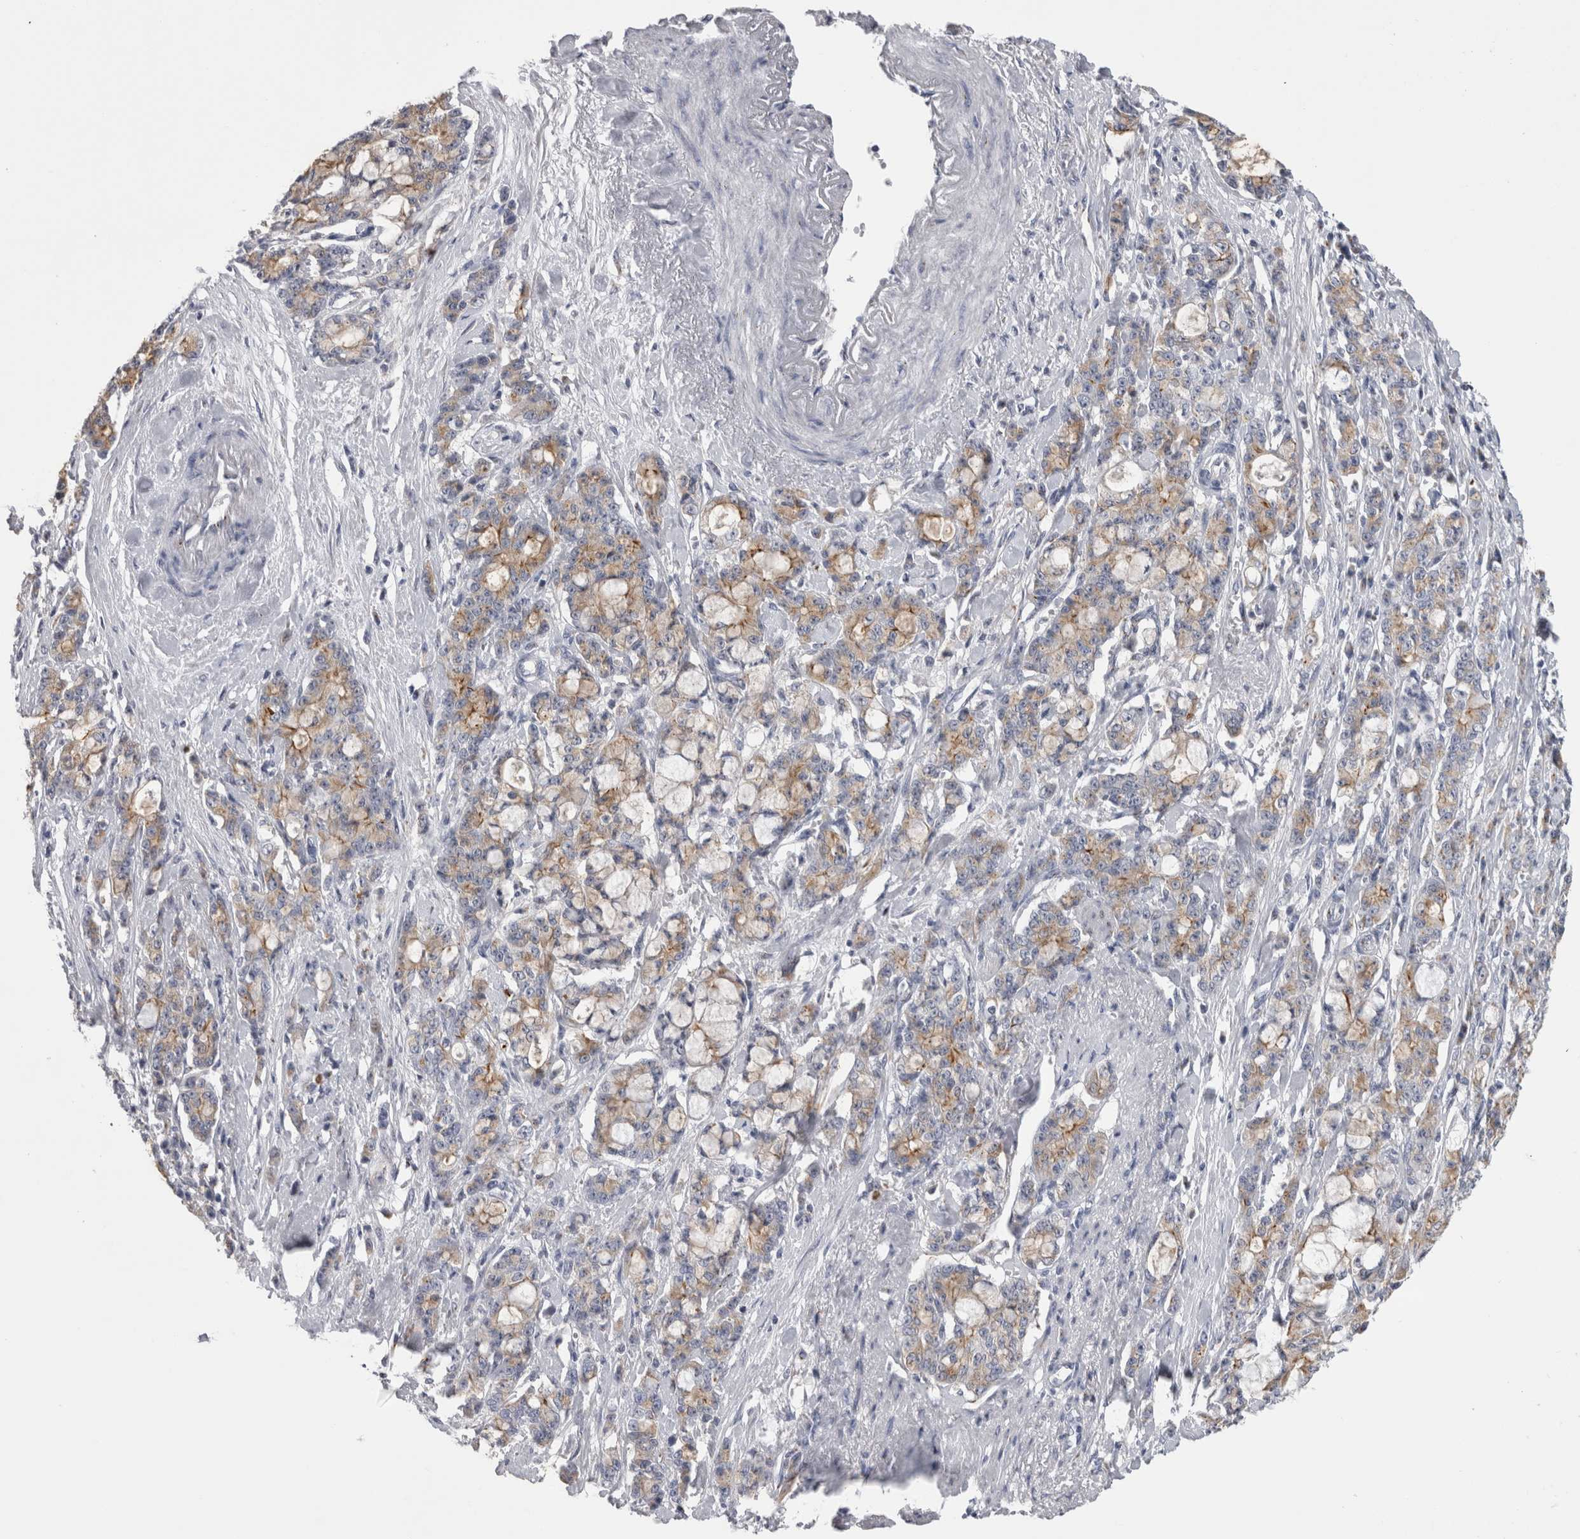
{"staining": {"intensity": "weak", "quantity": ">75%", "location": "cytoplasmic/membranous"}, "tissue": "pancreatic cancer", "cell_type": "Tumor cells", "image_type": "cancer", "snomed": [{"axis": "morphology", "description": "Adenocarcinoma, NOS"}, {"axis": "topography", "description": "Pancreas"}], "caption": "Approximately >75% of tumor cells in adenocarcinoma (pancreatic) demonstrate weak cytoplasmic/membranous protein positivity as visualized by brown immunohistochemical staining.", "gene": "AKAP9", "patient": {"sex": "female", "age": 73}}